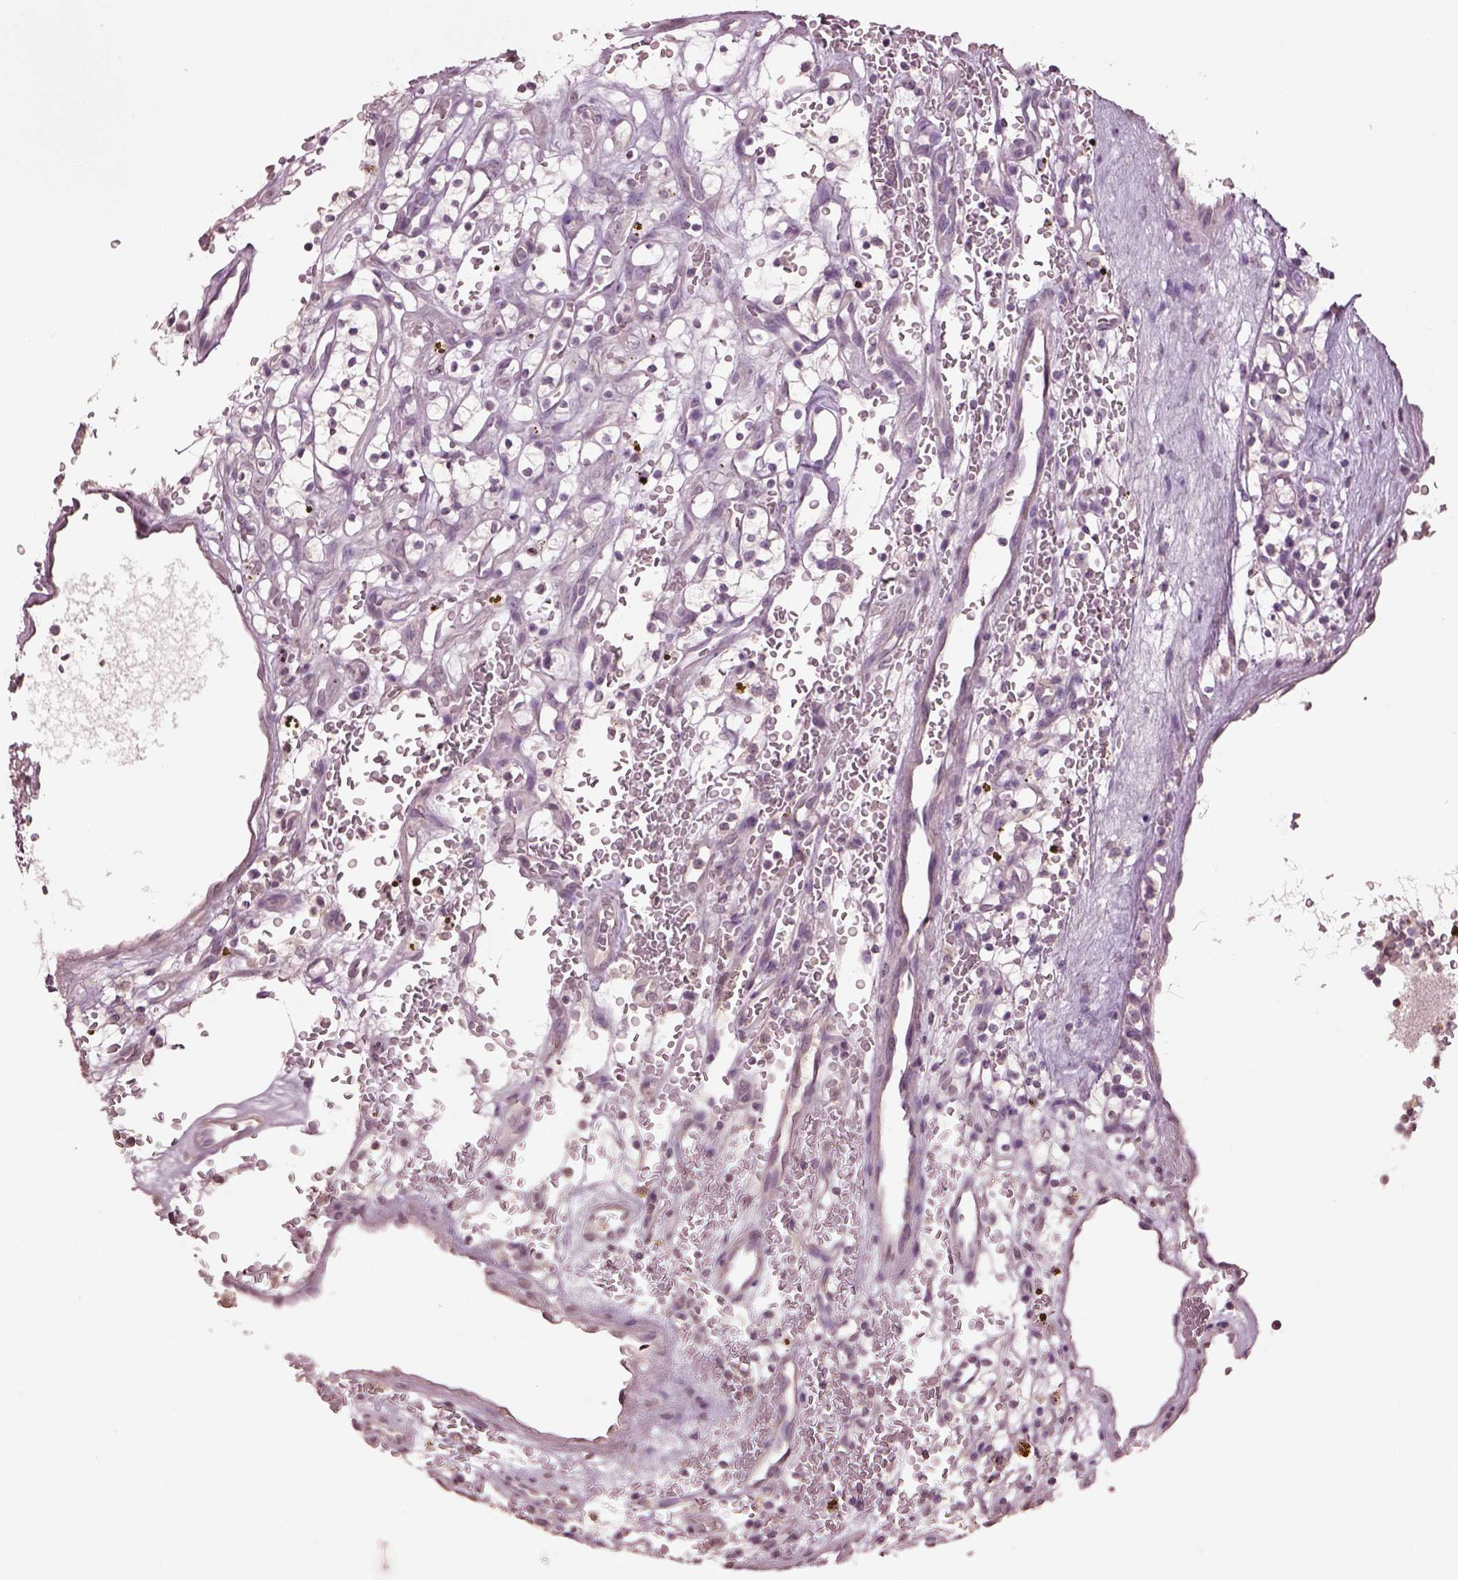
{"staining": {"intensity": "negative", "quantity": "none", "location": "none"}, "tissue": "renal cancer", "cell_type": "Tumor cells", "image_type": "cancer", "snomed": [{"axis": "morphology", "description": "Adenocarcinoma, NOS"}, {"axis": "topography", "description": "Kidney"}], "caption": "A high-resolution photomicrograph shows immunohistochemistry staining of adenocarcinoma (renal), which shows no significant staining in tumor cells.", "gene": "KCNIP3", "patient": {"sex": "female", "age": 64}}